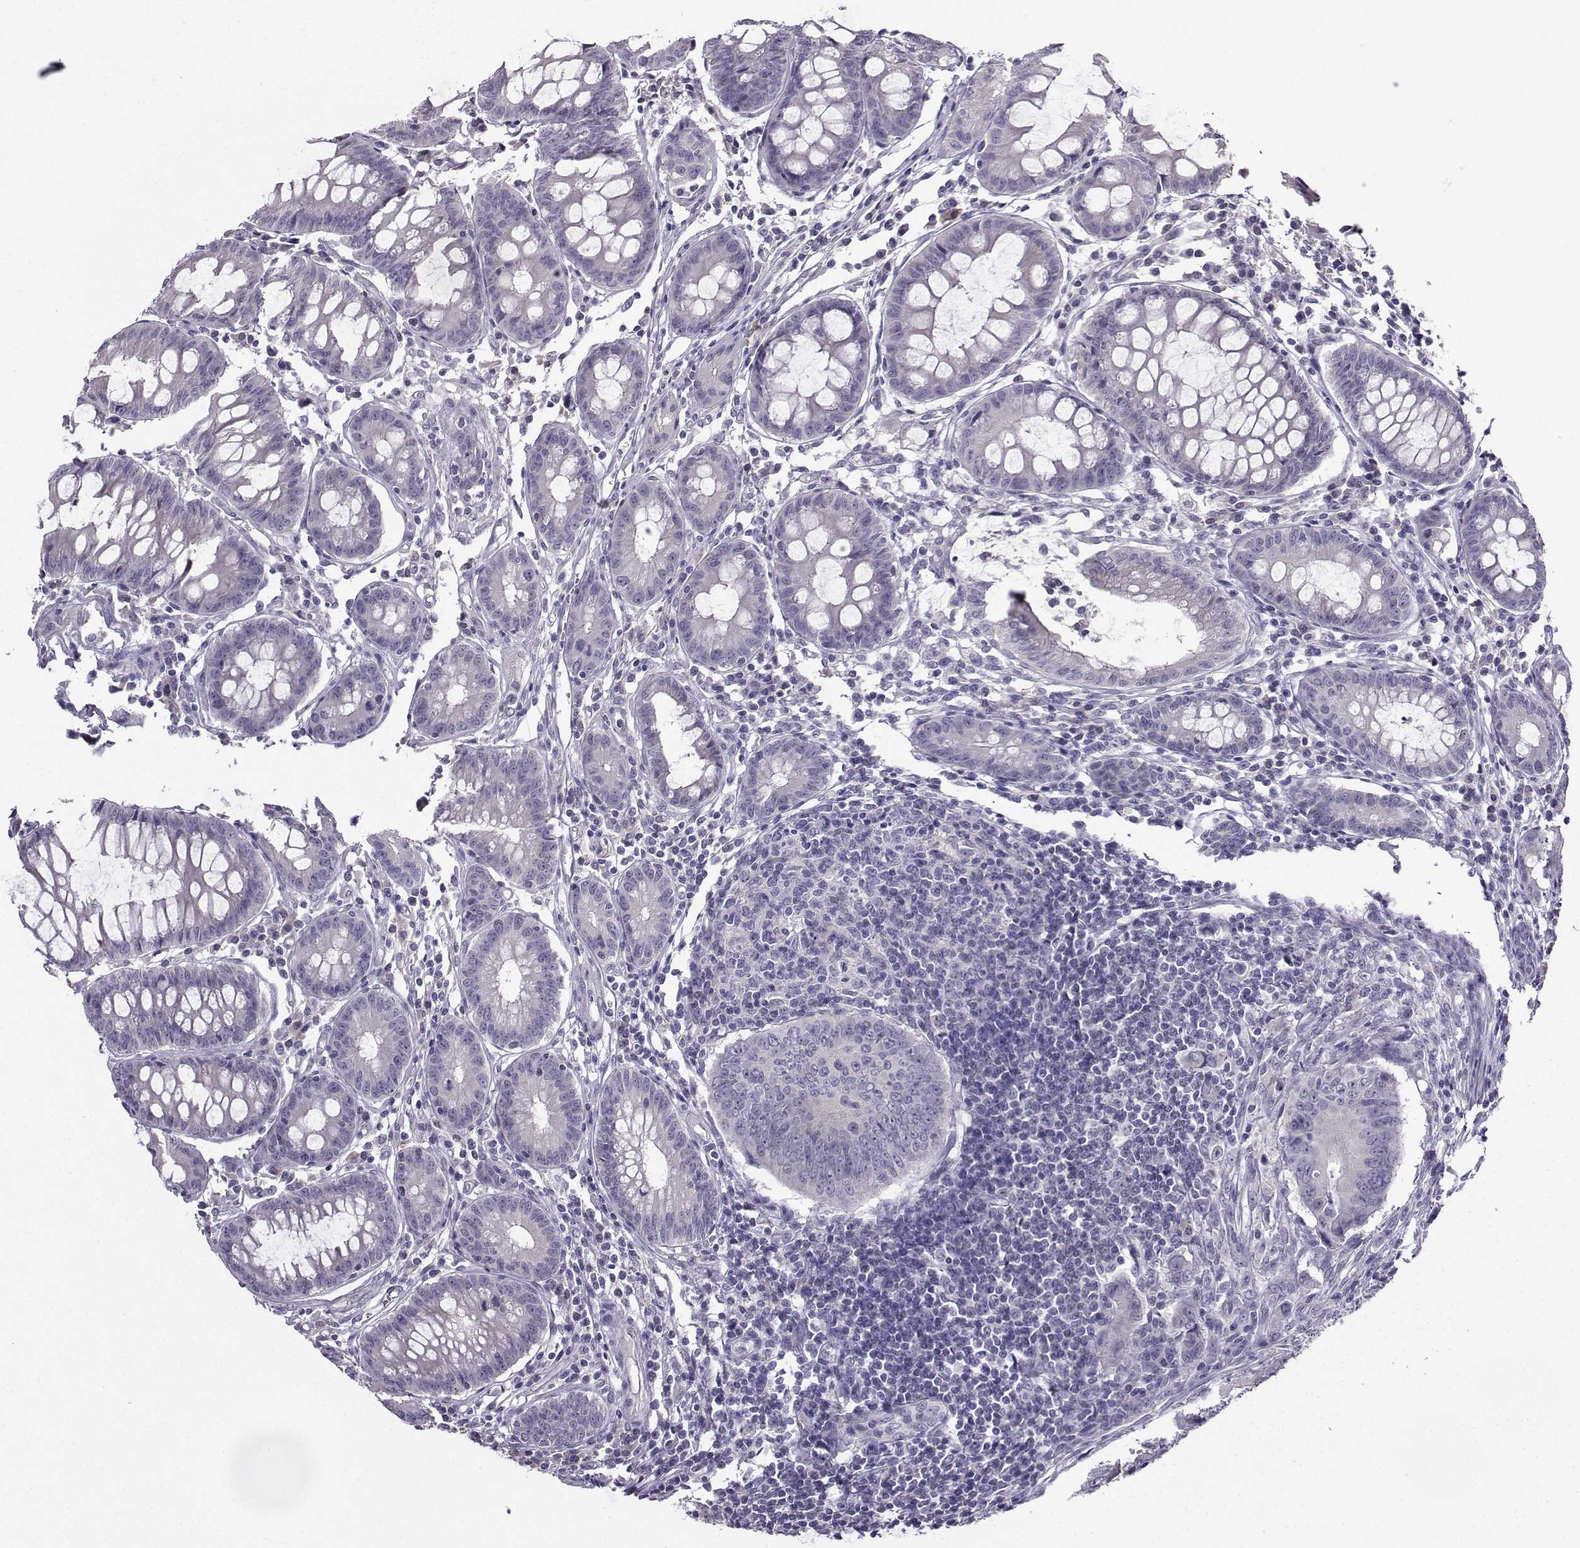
{"staining": {"intensity": "negative", "quantity": "none", "location": "none"}, "tissue": "colorectal cancer", "cell_type": "Tumor cells", "image_type": "cancer", "snomed": [{"axis": "morphology", "description": "Adenocarcinoma, NOS"}, {"axis": "topography", "description": "Colon"}], "caption": "Tumor cells are negative for brown protein staining in colorectal cancer (adenocarcinoma). (DAB (3,3'-diaminobenzidine) IHC visualized using brightfield microscopy, high magnification).", "gene": "CRYBB1", "patient": {"sex": "female", "age": 87}}